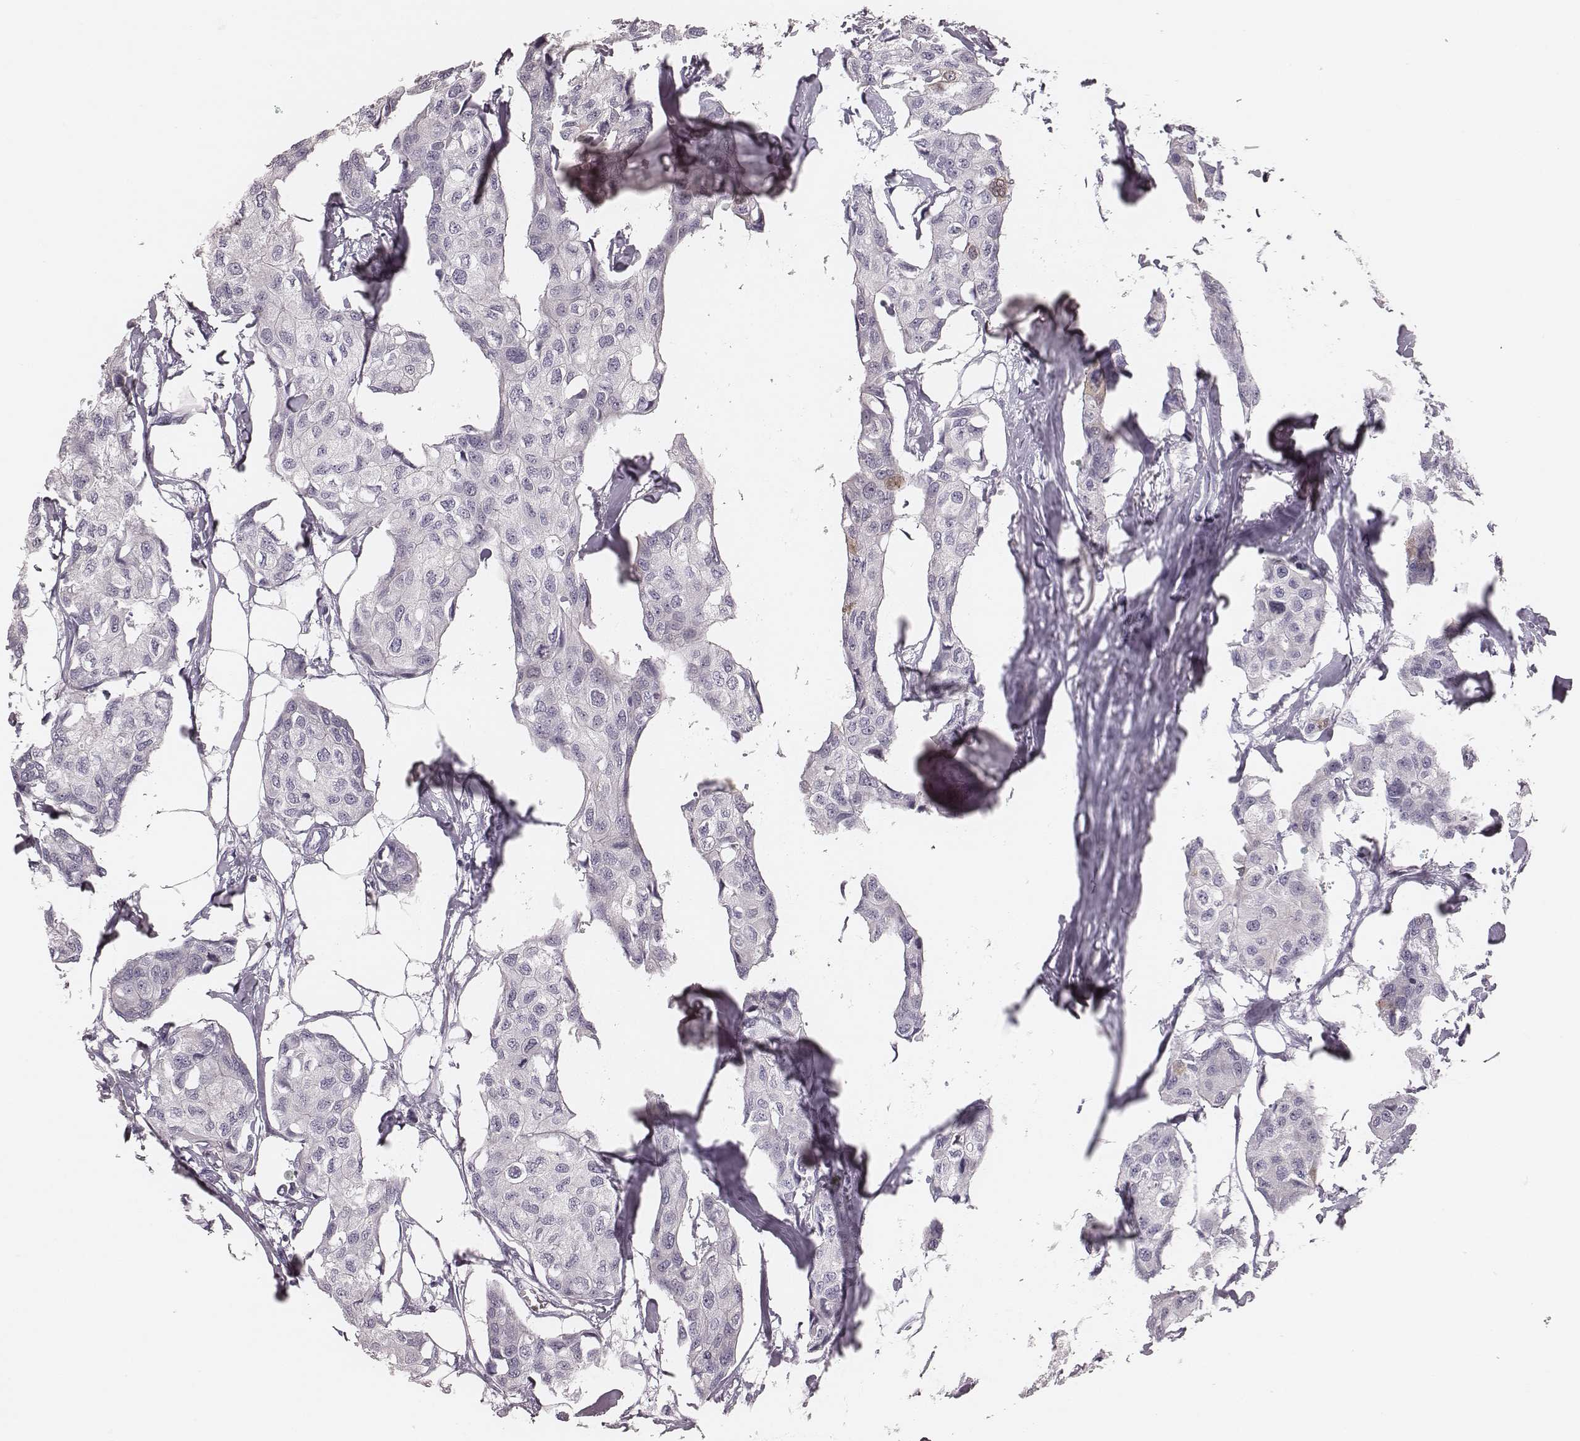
{"staining": {"intensity": "negative", "quantity": "none", "location": "none"}, "tissue": "breast cancer", "cell_type": "Tumor cells", "image_type": "cancer", "snomed": [{"axis": "morphology", "description": "Duct carcinoma"}, {"axis": "topography", "description": "Breast"}], "caption": "Immunohistochemistry (IHC) image of breast cancer stained for a protein (brown), which displays no staining in tumor cells. (Brightfield microscopy of DAB immunohistochemistry (IHC) at high magnification).", "gene": "SPA17", "patient": {"sex": "female", "age": 80}}